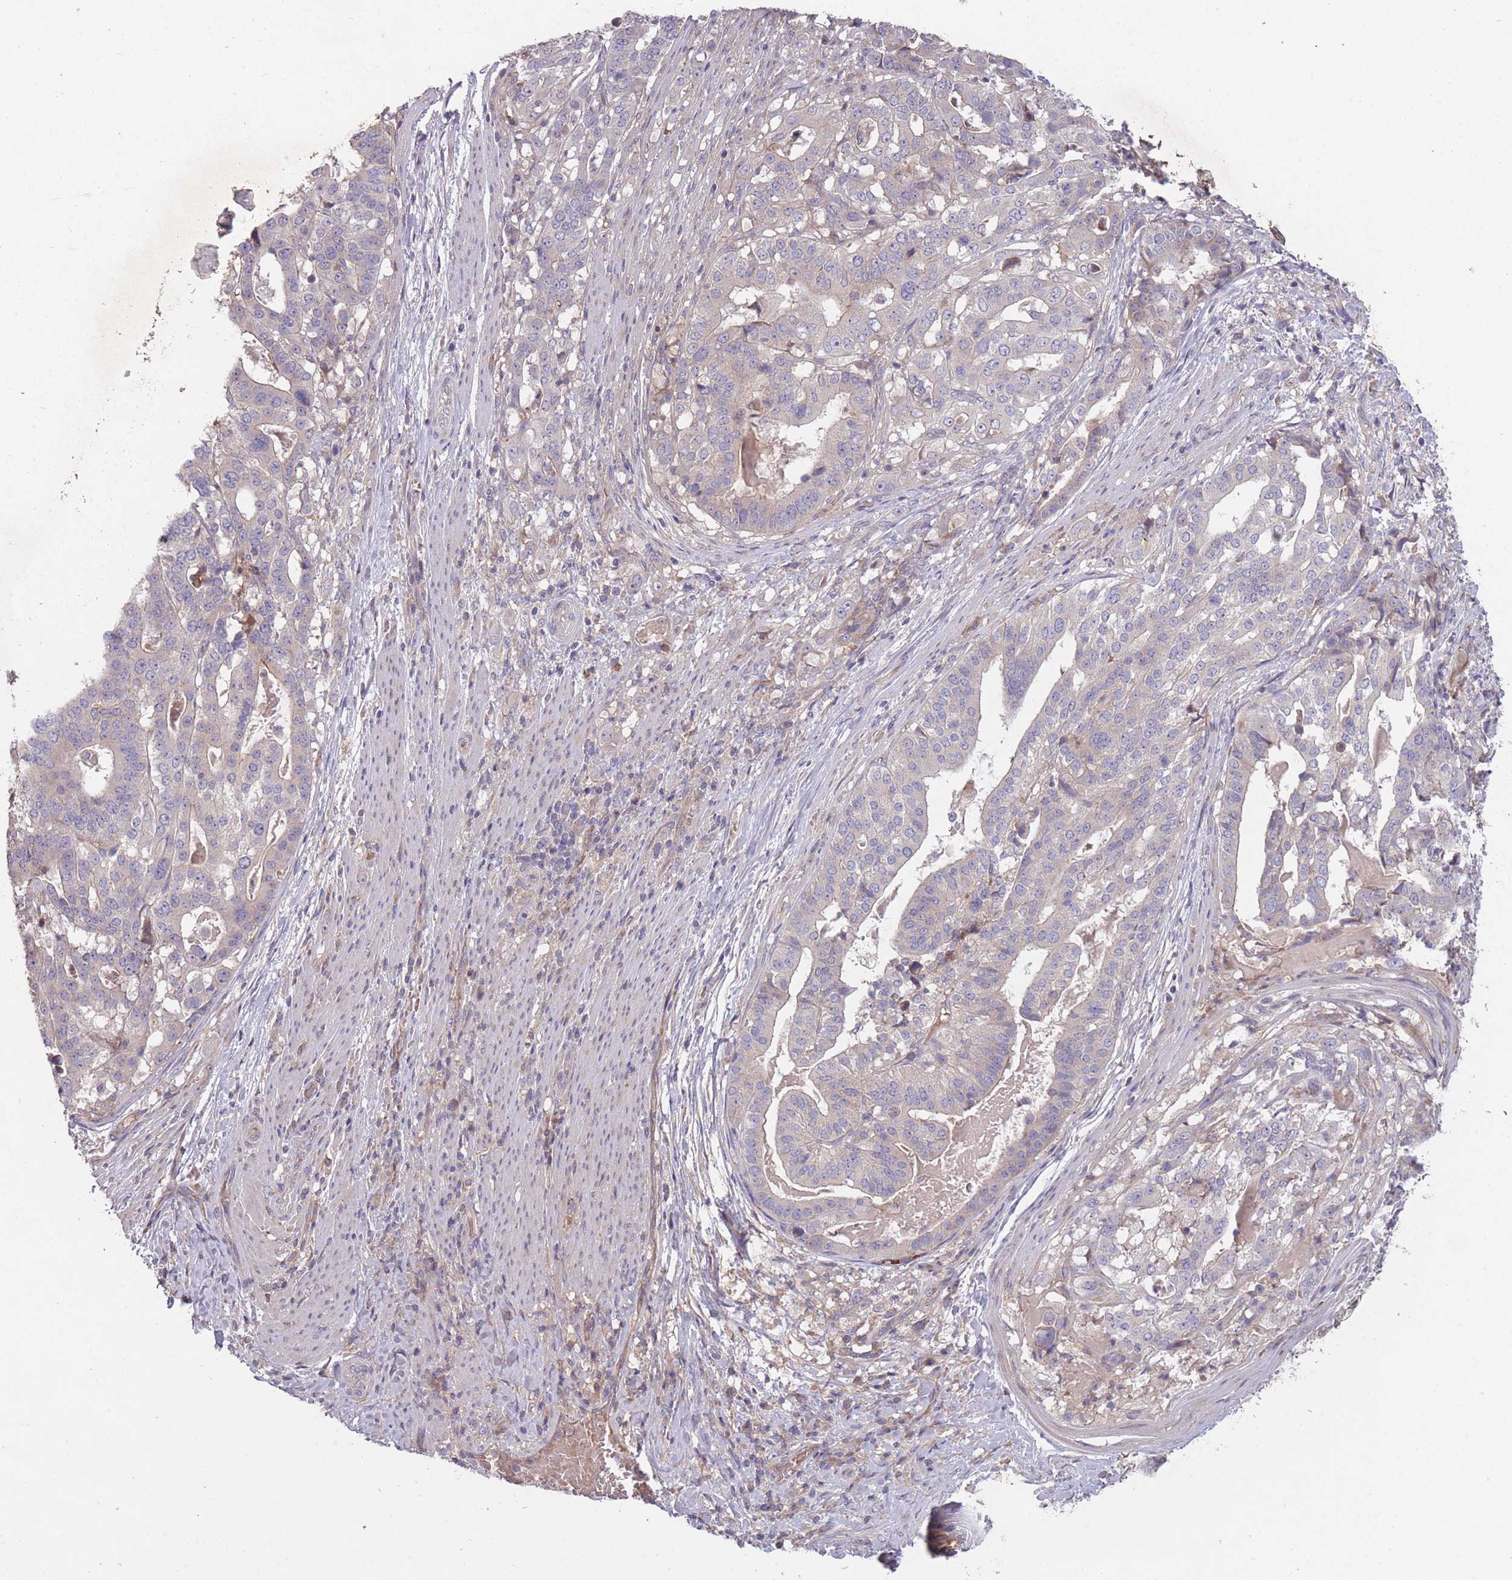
{"staining": {"intensity": "negative", "quantity": "none", "location": "none"}, "tissue": "stomach cancer", "cell_type": "Tumor cells", "image_type": "cancer", "snomed": [{"axis": "morphology", "description": "Adenocarcinoma, NOS"}, {"axis": "topography", "description": "Stomach"}], "caption": "Tumor cells show no significant positivity in stomach cancer (adenocarcinoma).", "gene": "OR2V2", "patient": {"sex": "male", "age": 48}}